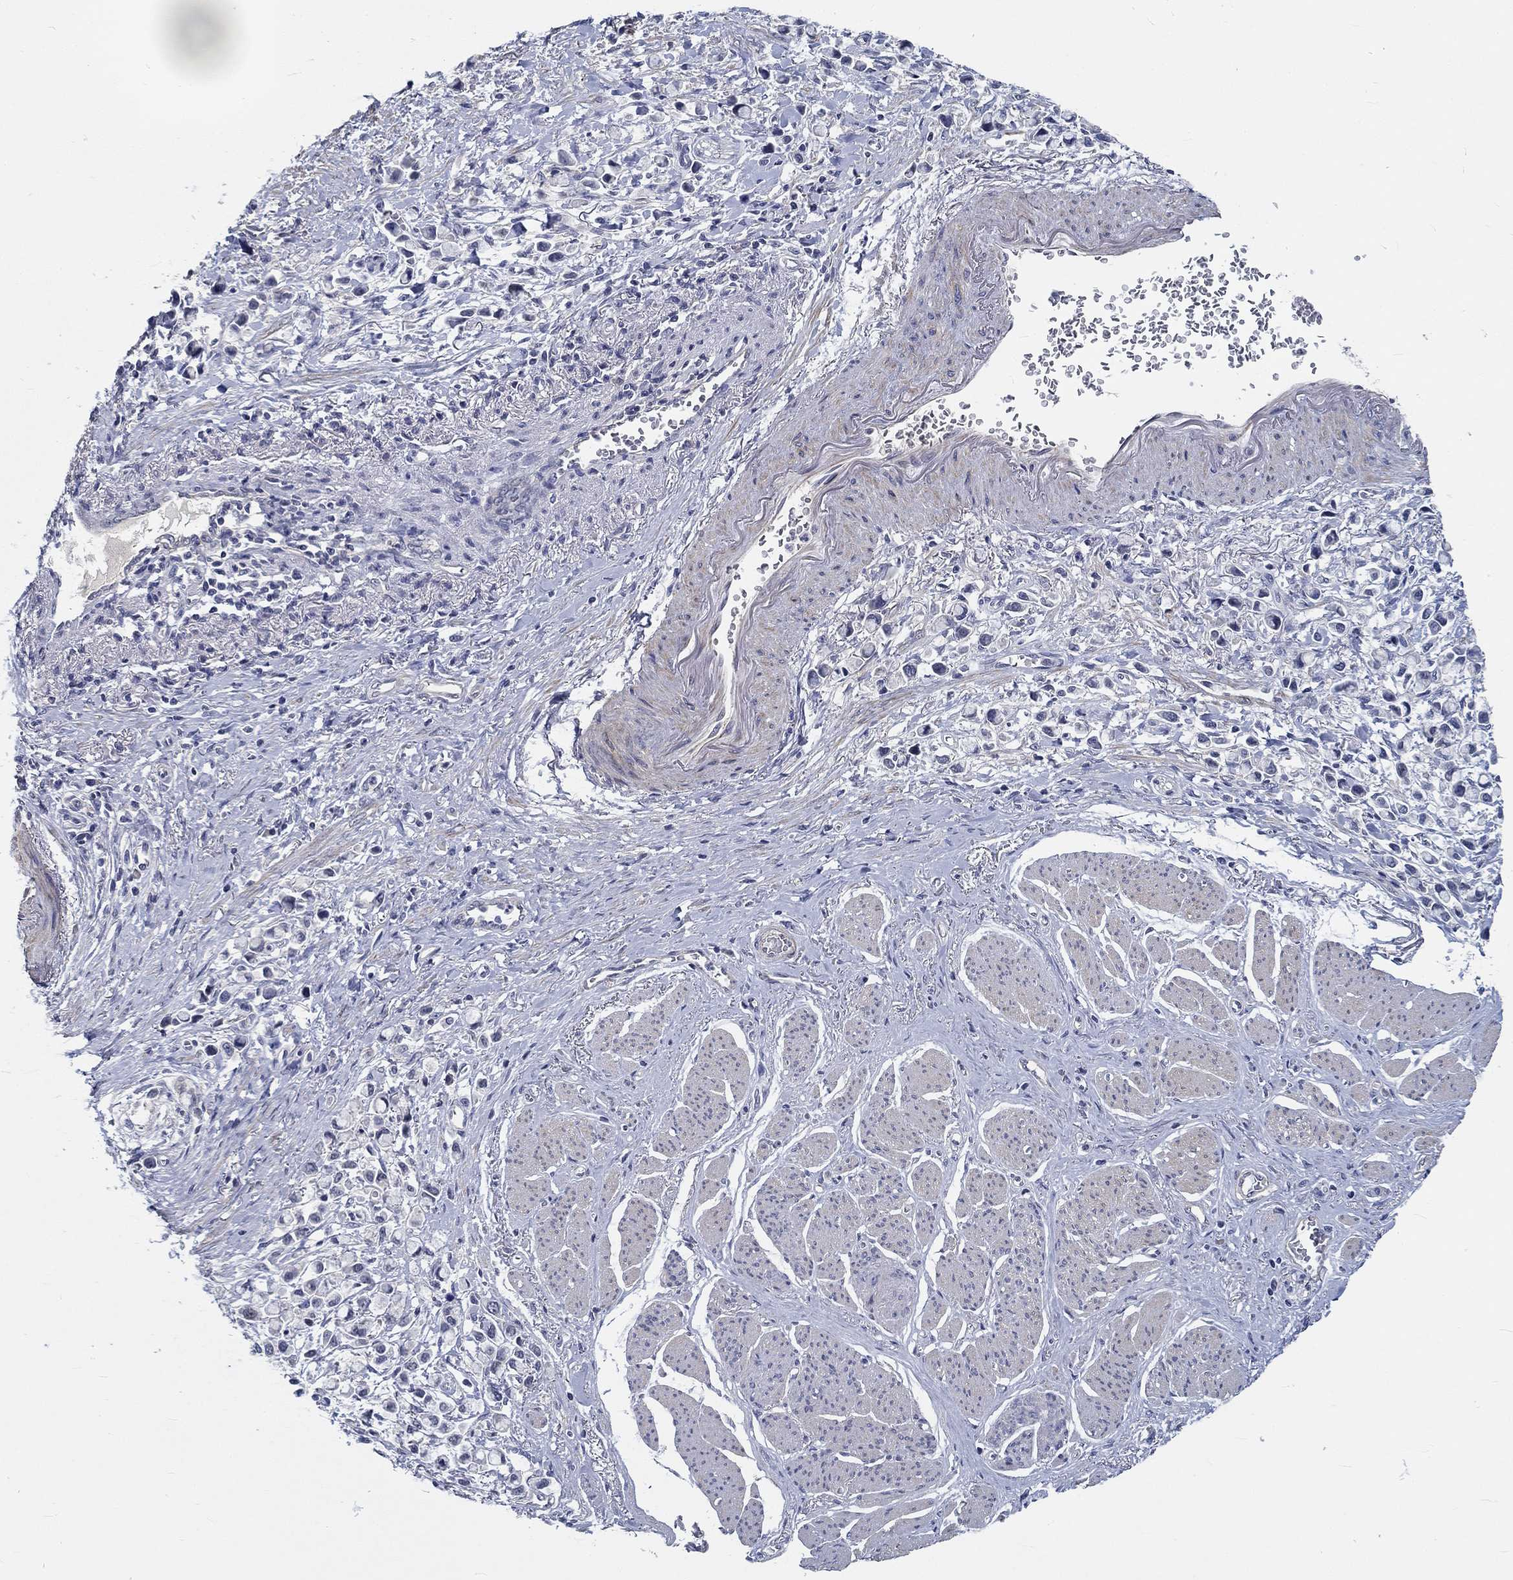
{"staining": {"intensity": "negative", "quantity": "none", "location": "none"}, "tissue": "stomach cancer", "cell_type": "Tumor cells", "image_type": "cancer", "snomed": [{"axis": "morphology", "description": "Adenocarcinoma, NOS"}, {"axis": "topography", "description": "Stomach"}], "caption": "This is an IHC photomicrograph of stomach adenocarcinoma. There is no expression in tumor cells.", "gene": "MYBPC1", "patient": {"sex": "female", "age": 81}}